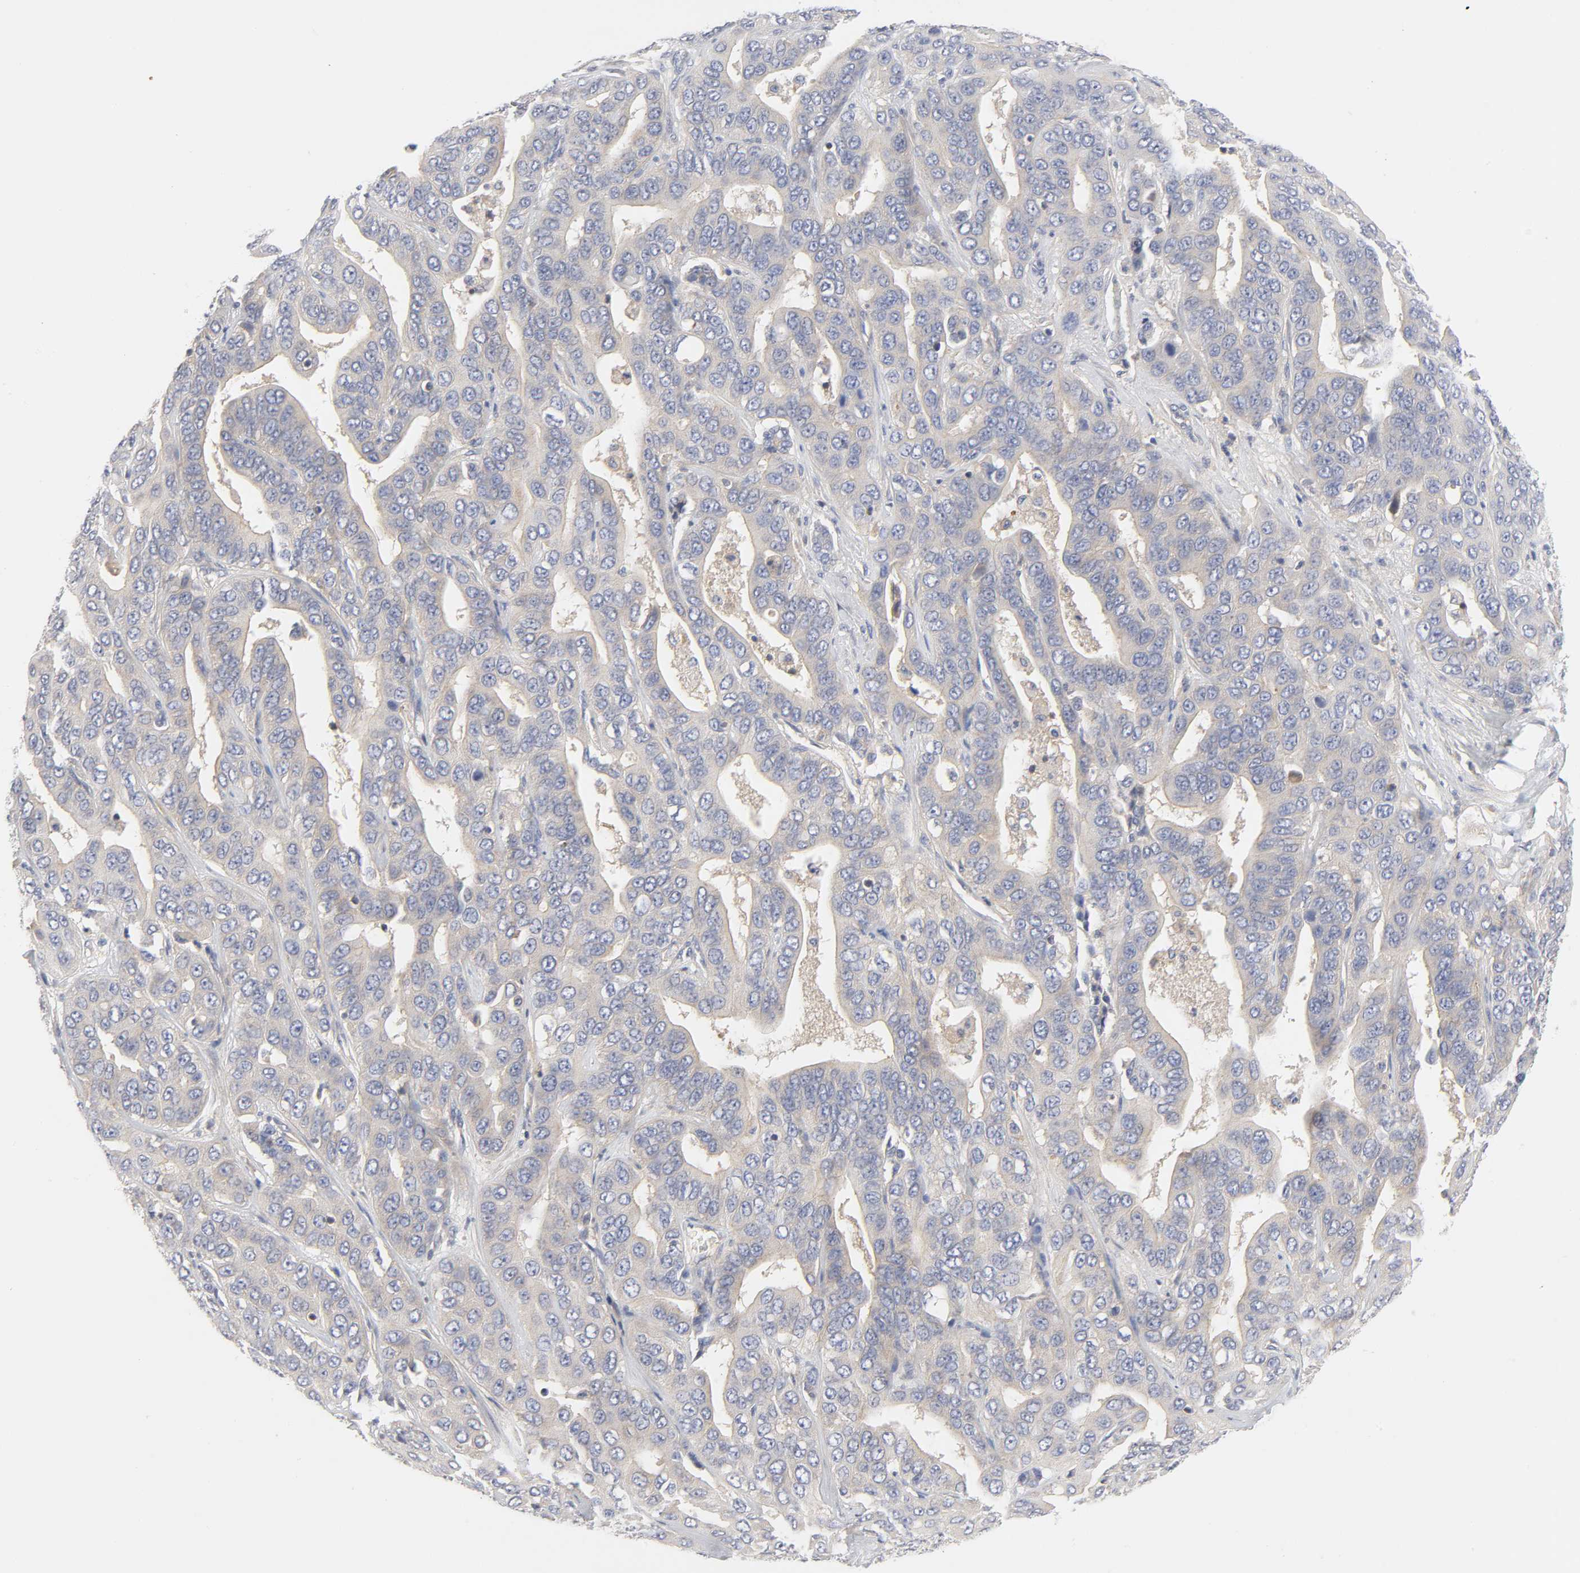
{"staining": {"intensity": "weak", "quantity": ">75%", "location": "cytoplasmic/membranous"}, "tissue": "liver cancer", "cell_type": "Tumor cells", "image_type": "cancer", "snomed": [{"axis": "morphology", "description": "Cholangiocarcinoma"}, {"axis": "topography", "description": "Liver"}], "caption": "Immunohistochemical staining of liver cholangiocarcinoma shows low levels of weak cytoplasmic/membranous protein staining in approximately >75% of tumor cells.", "gene": "ROCK1", "patient": {"sex": "female", "age": 52}}